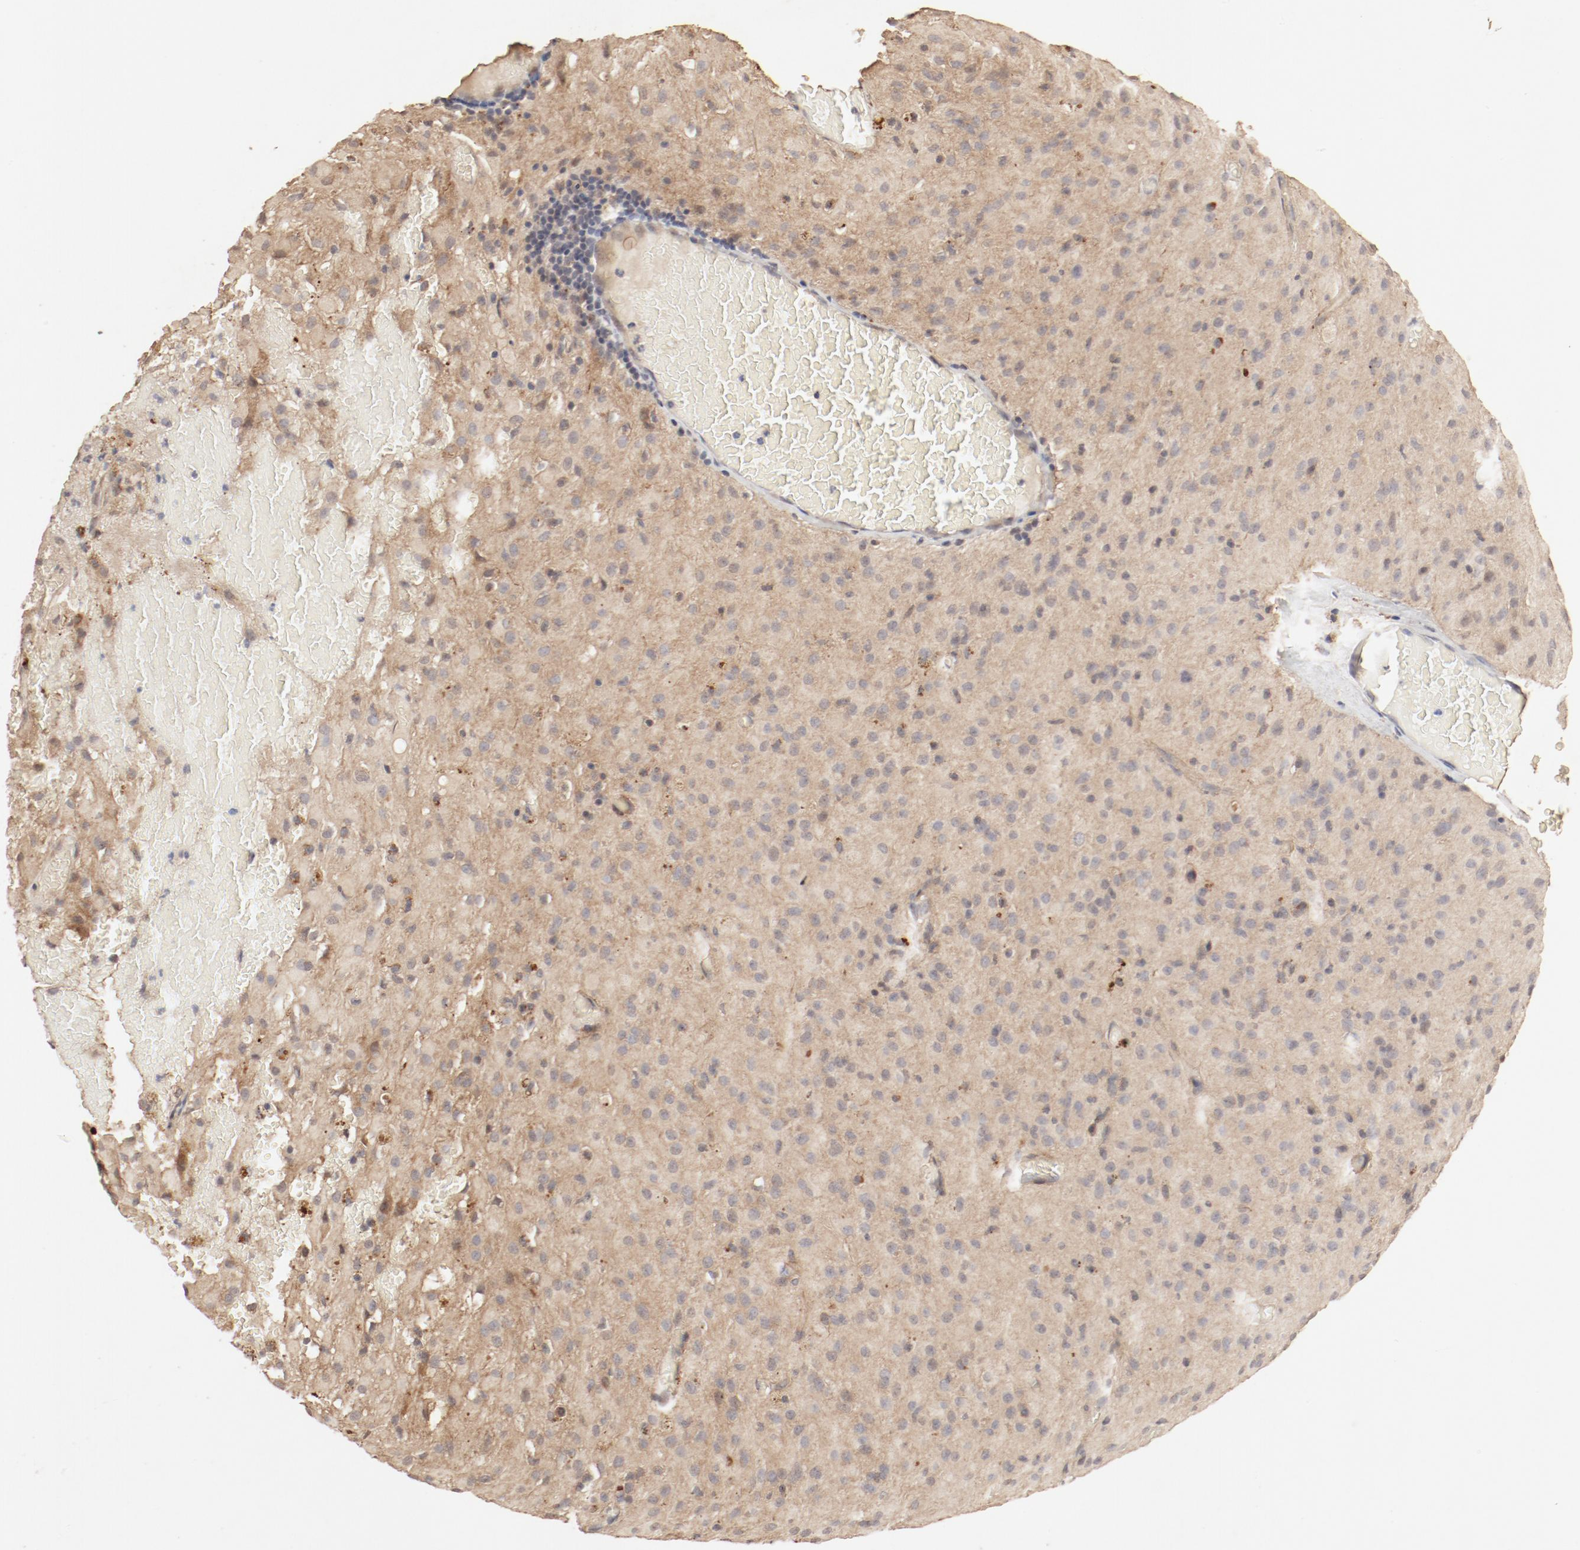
{"staining": {"intensity": "moderate", "quantity": ">75%", "location": "cytoplasmic/membranous"}, "tissue": "glioma", "cell_type": "Tumor cells", "image_type": "cancer", "snomed": [{"axis": "morphology", "description": "Glioma, malignant, High grade"}, {"axis": "topography", "description": "Brain"}], "caption": "Immunohistochemistry of glioma reveals medium levels of moderate cytoplasmic/membranous expression in approximately >75% of tumor cells.", "gene": "IL3RA", "patient": {"sex": "female", "age": 59}}